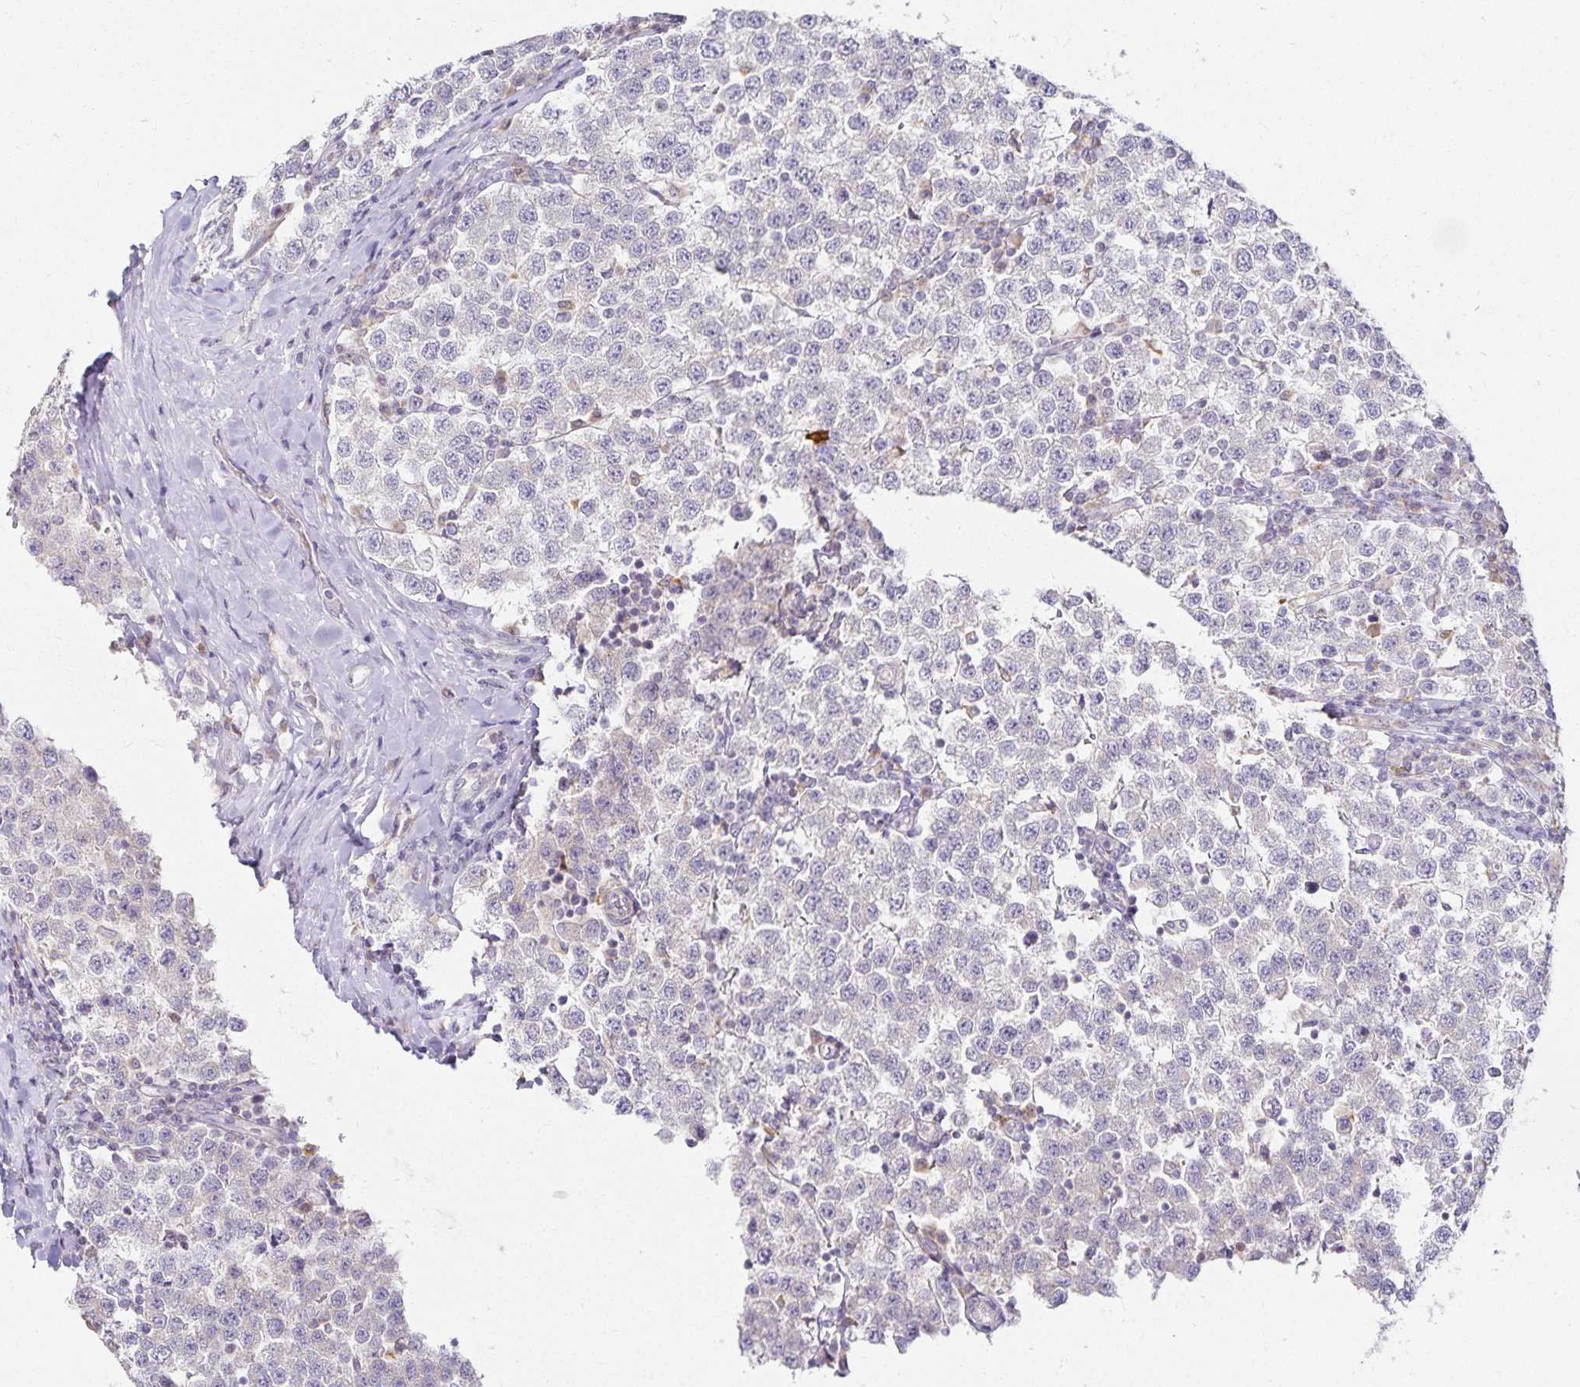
{"staining": {"intensity": "negative", "quantity": "none", "location": "none"}, "tissue": "testis cancer", "cell_type": "Tumor cells", "image_type": "cancer", "snomed": [{"axis": "morphology", "description": "Seminoma, NOS"}, {"axis": "topography", "description": "Testis"}], "caption": "A high-resolution image shows IHC staining of testis seminoma, which shows no significant expression in tumor cells.", "gene": "GP2", "patient": {"sex": "male", "age": 34}}